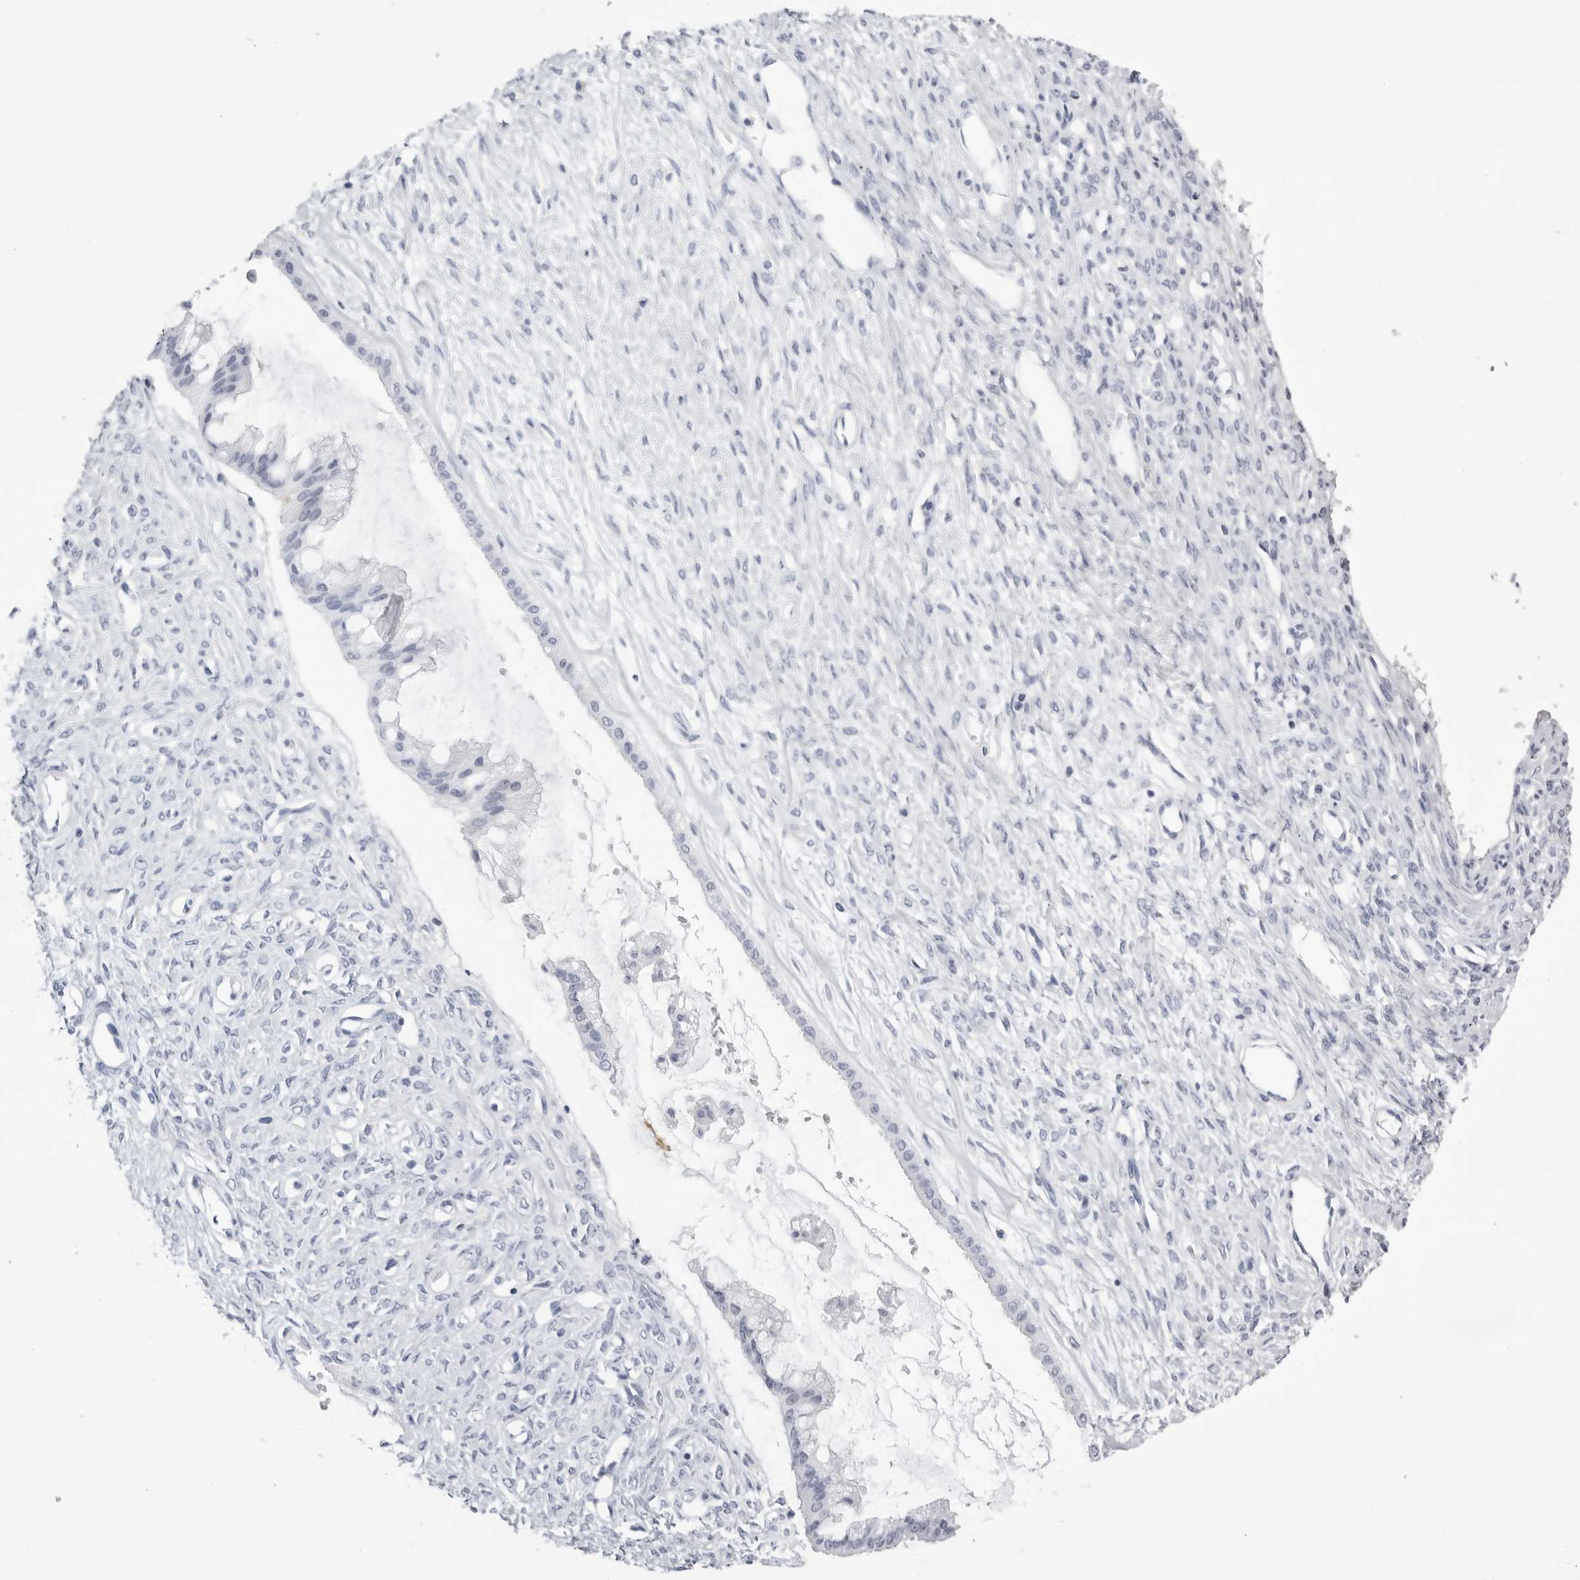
{"staining": {"intensity": "negative", "quantity": "none", "location": "none"}, "tissue": "ovarian cancer", "cell_type": "Tumor cells", "image_type": "cancer", "snomed": [{"axis": "morphology", "description": "Cystadenocarcinoma, mucinous, NOS"}, {"axis": "topography", "description": "Ovary"}], "caption": "Tumor cells are negative for brown protein staining in ovarian mucinous cystadenocarcinoma.", "gene": "TMOD4", "patient": {"sex": "female", "age": 73}}